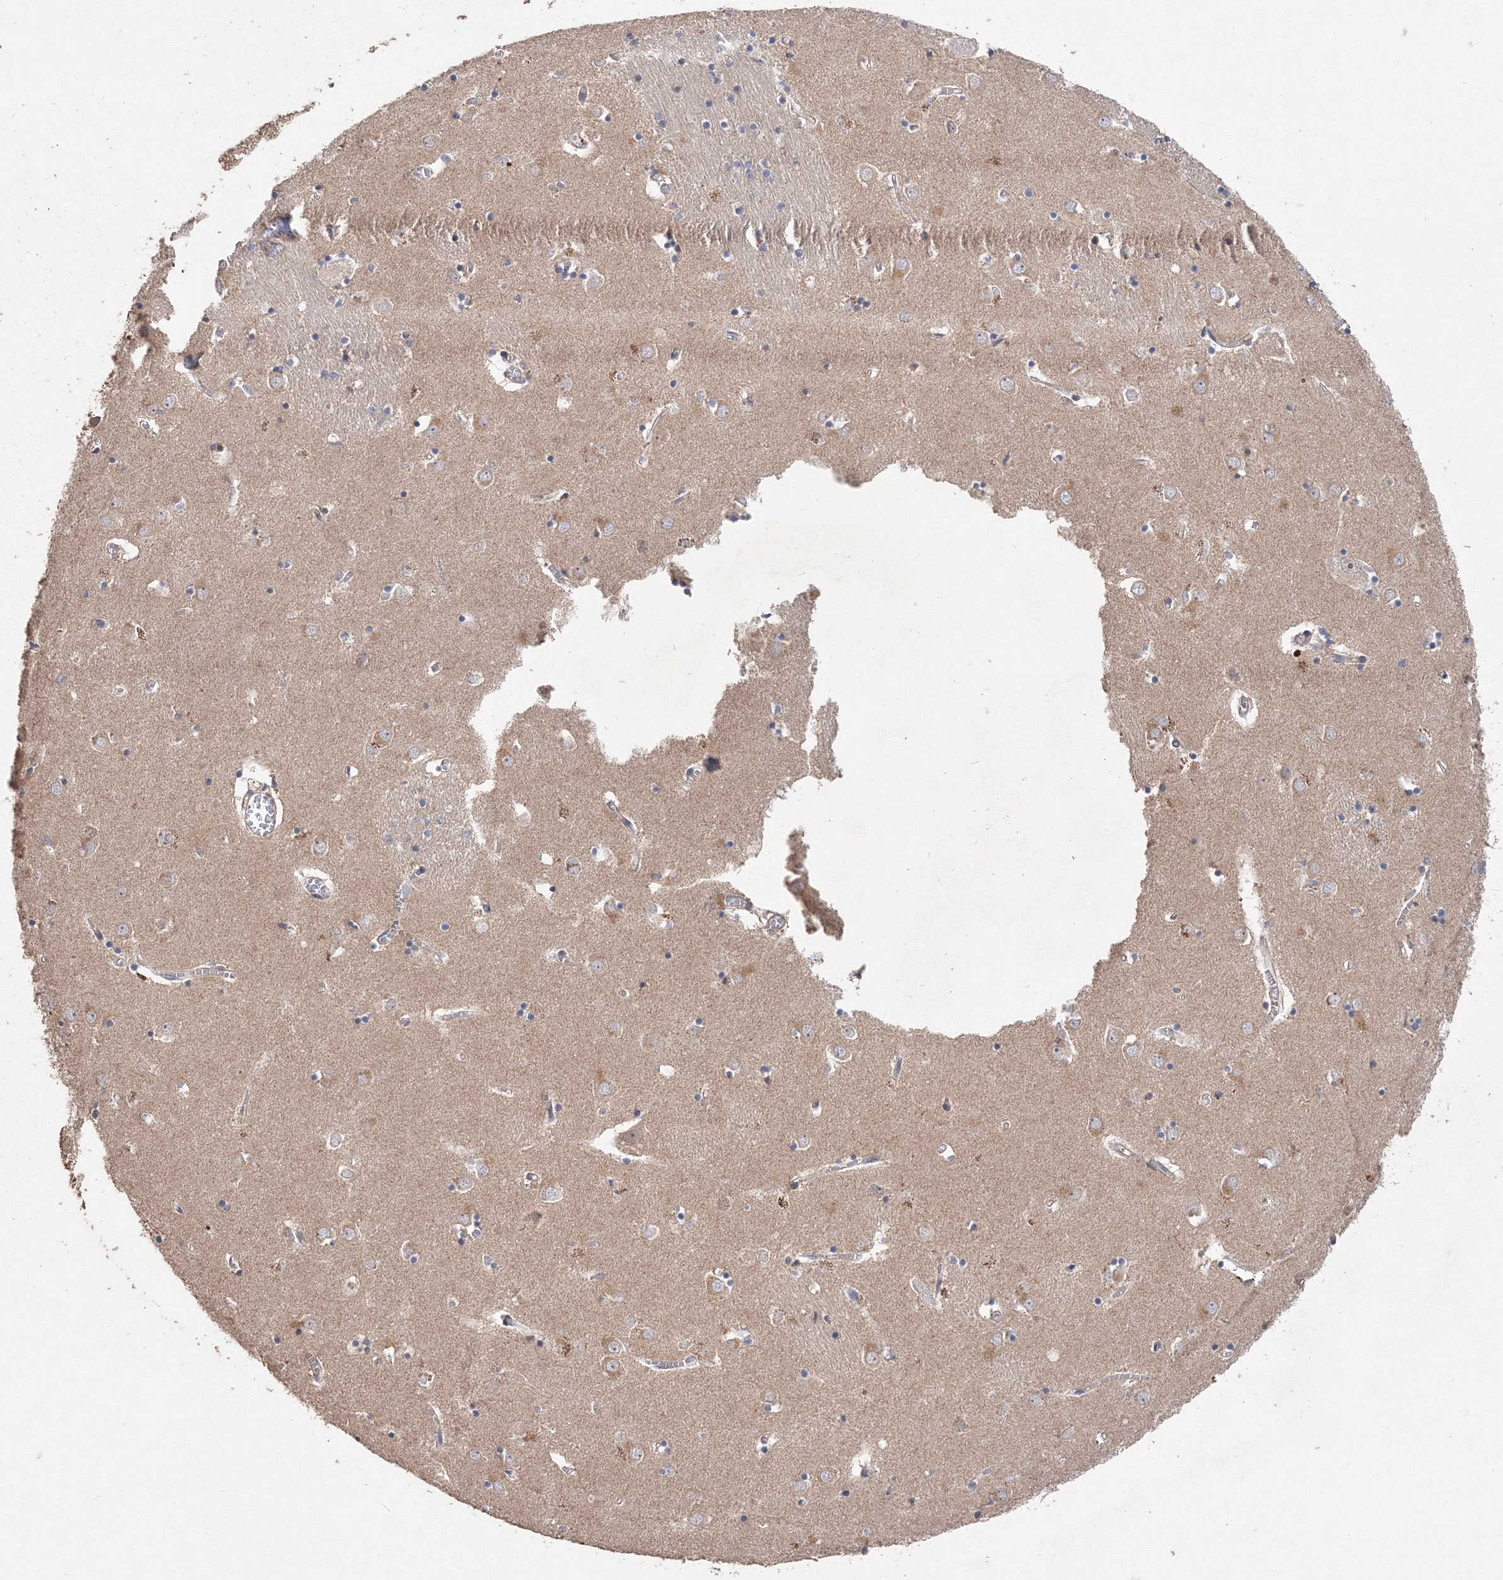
{"staining": {"intensity": "negative", "quantity": "none", "location": "none"}, "tissue": "caudate", "cell_type": "Glial cells", "image_type": "normal", "snomed": [{"axis": "morphology", "description": "Normal tissue, NOS"}, {"axis": "topography", "description": "Lateral ventricle wall"}], "caption": "Immunohistochemical staining of normal human caudate reveals no significant positivity in glial cells.", "gene": "GRINA", "patient": {"sex": "male", "age": 70}}